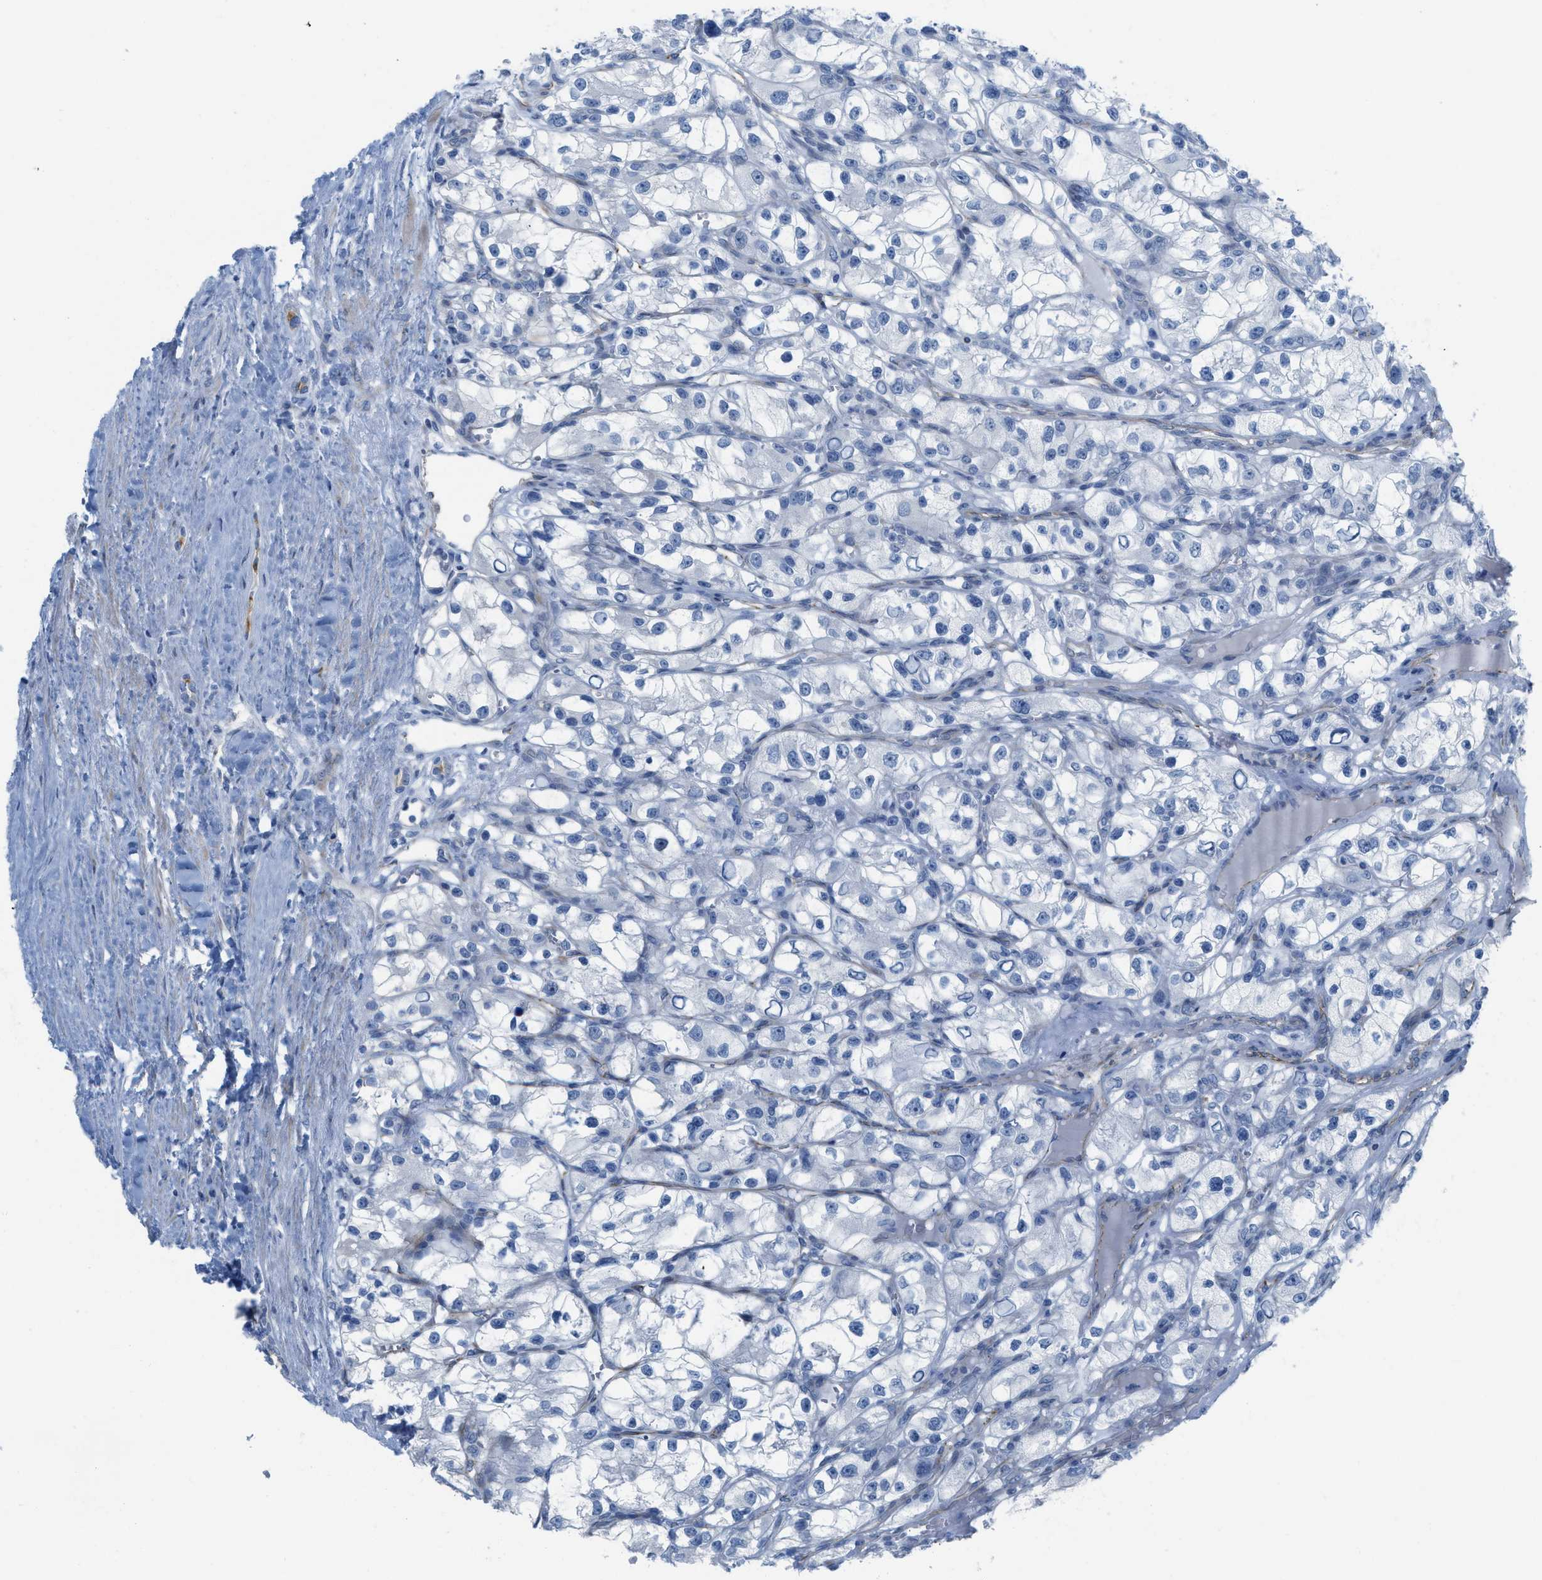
{"staining": {"intensity": "negative", "quantity": "none", "location": "none"}, "tissue": "renal cancer", "cell_type": "Tumor cells", "image_type": "cancer", "snomed": [{"axis": "morphology", "description": "Adenocarcinoma, NOS"}, {"axis": "topography", "description": "Kidney"}], "caption": "IHC of renal adenocarcinoma exhibits no expression in tumor cells. The staining is performed using DAB brown chromogen with nuclei counter-stained in using hematoxylin.", "gene": "SLC12A1", "patient": {"sex": "female", "age": 57}}